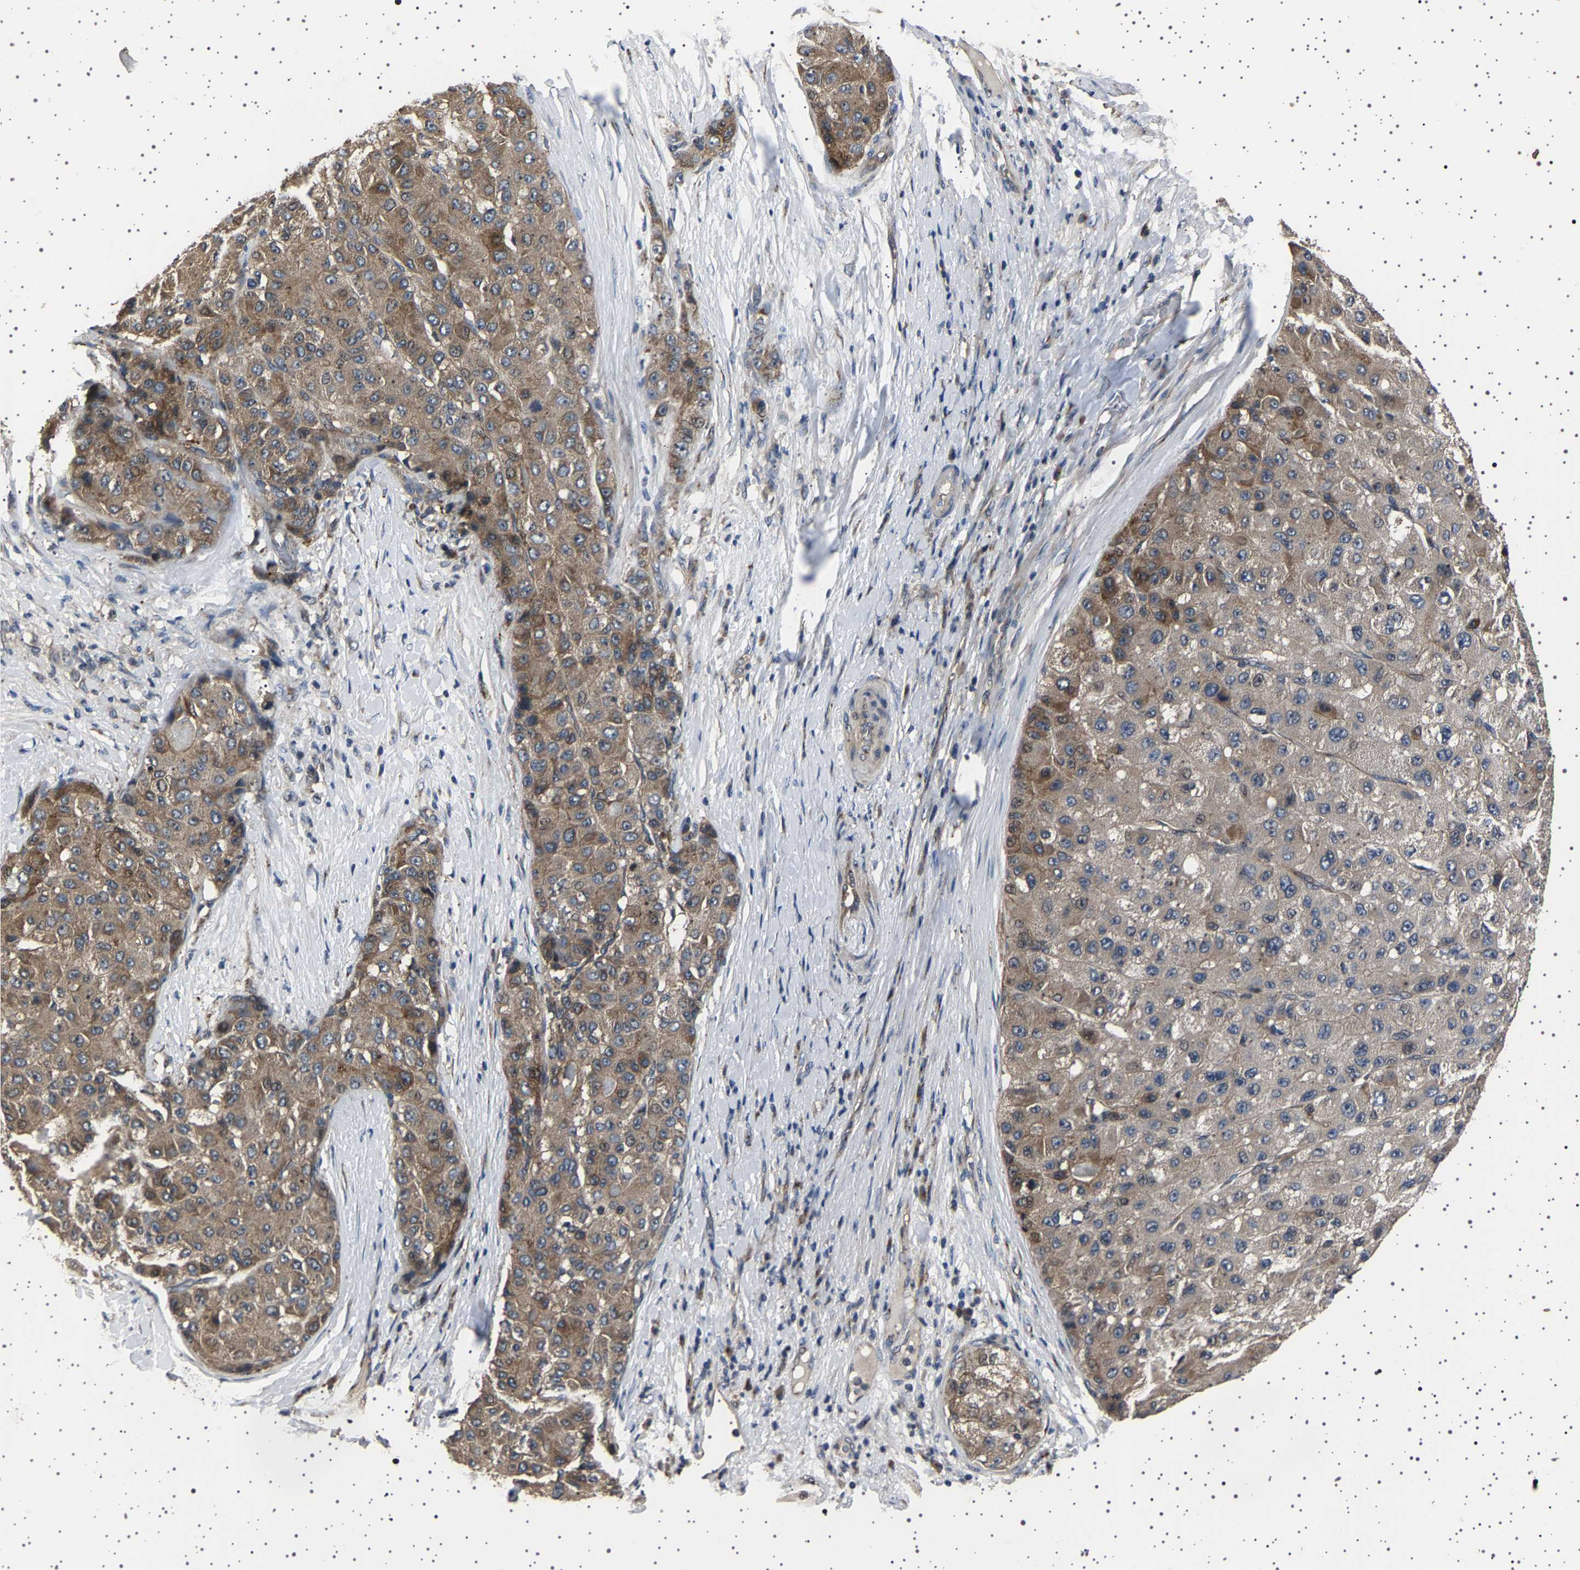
{"staining": {"intensity": "moderate", "quantity": ">75%", "location": "cytoplasmic/membranous"}, "tissue": "liver cancer", "cell_type": "Tumor cells", "image_type": "cancer", "snomed": [{"axis": "morphology", "description": "Carcinoma, Hepatocellular, NOS"}, {"axis": "topography", "description": "Liver"}], "caption": "DAB (3,3'-diaminobenzidine) immunohistochemical staining of human liver cancer (hepatocellular carcinoma) demonstrates moderate cytoplasmic/membranous protein staining in about >75% of tumor cells.", "gene": "NCKAP1", "patient": {"sex": "male", "age": 80}}